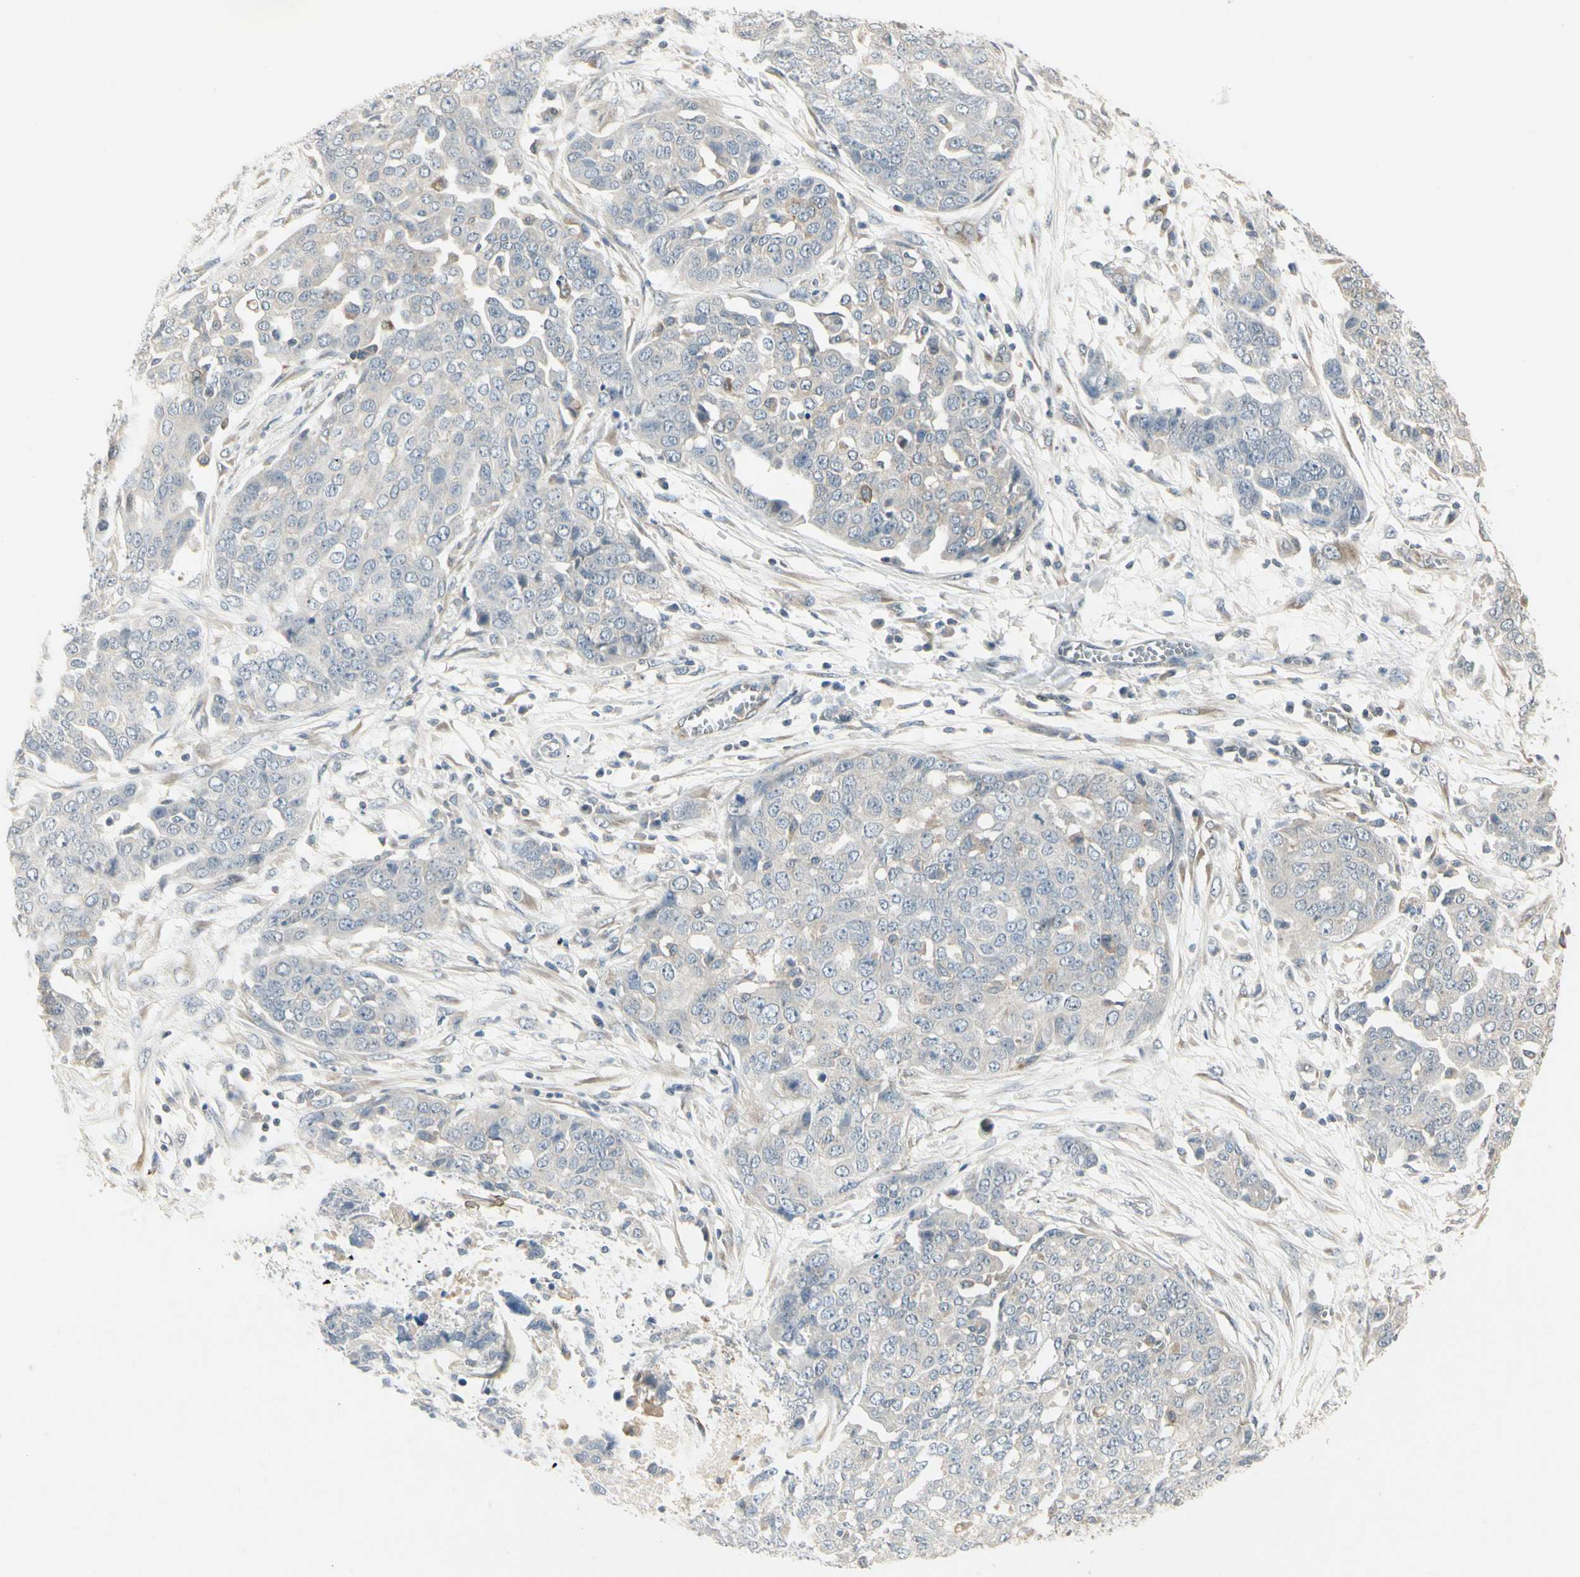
{"staining": {"intensity": "negative", "quantity": "none", "location": "none"}, "tissue": "ovarian cancer", "cell_type": "Tumor cells", "image_type": "cancer", "snomed": [{"axis": "morphology", "description": "Cystadenocarcinoma, serous, NOS"}, {"axis": "topography", "description": "Soft tissue"}, {"axis": "topography", "description": "Ovary"}], "caption": "This is an immunohistochemistry photomicrograph of human ovarian cancer (serous cystadenocarcinoma). There is no positivity in tumor cells.", "gene": "ZFP36", "patient": {"sex": "female", "age": 57}}